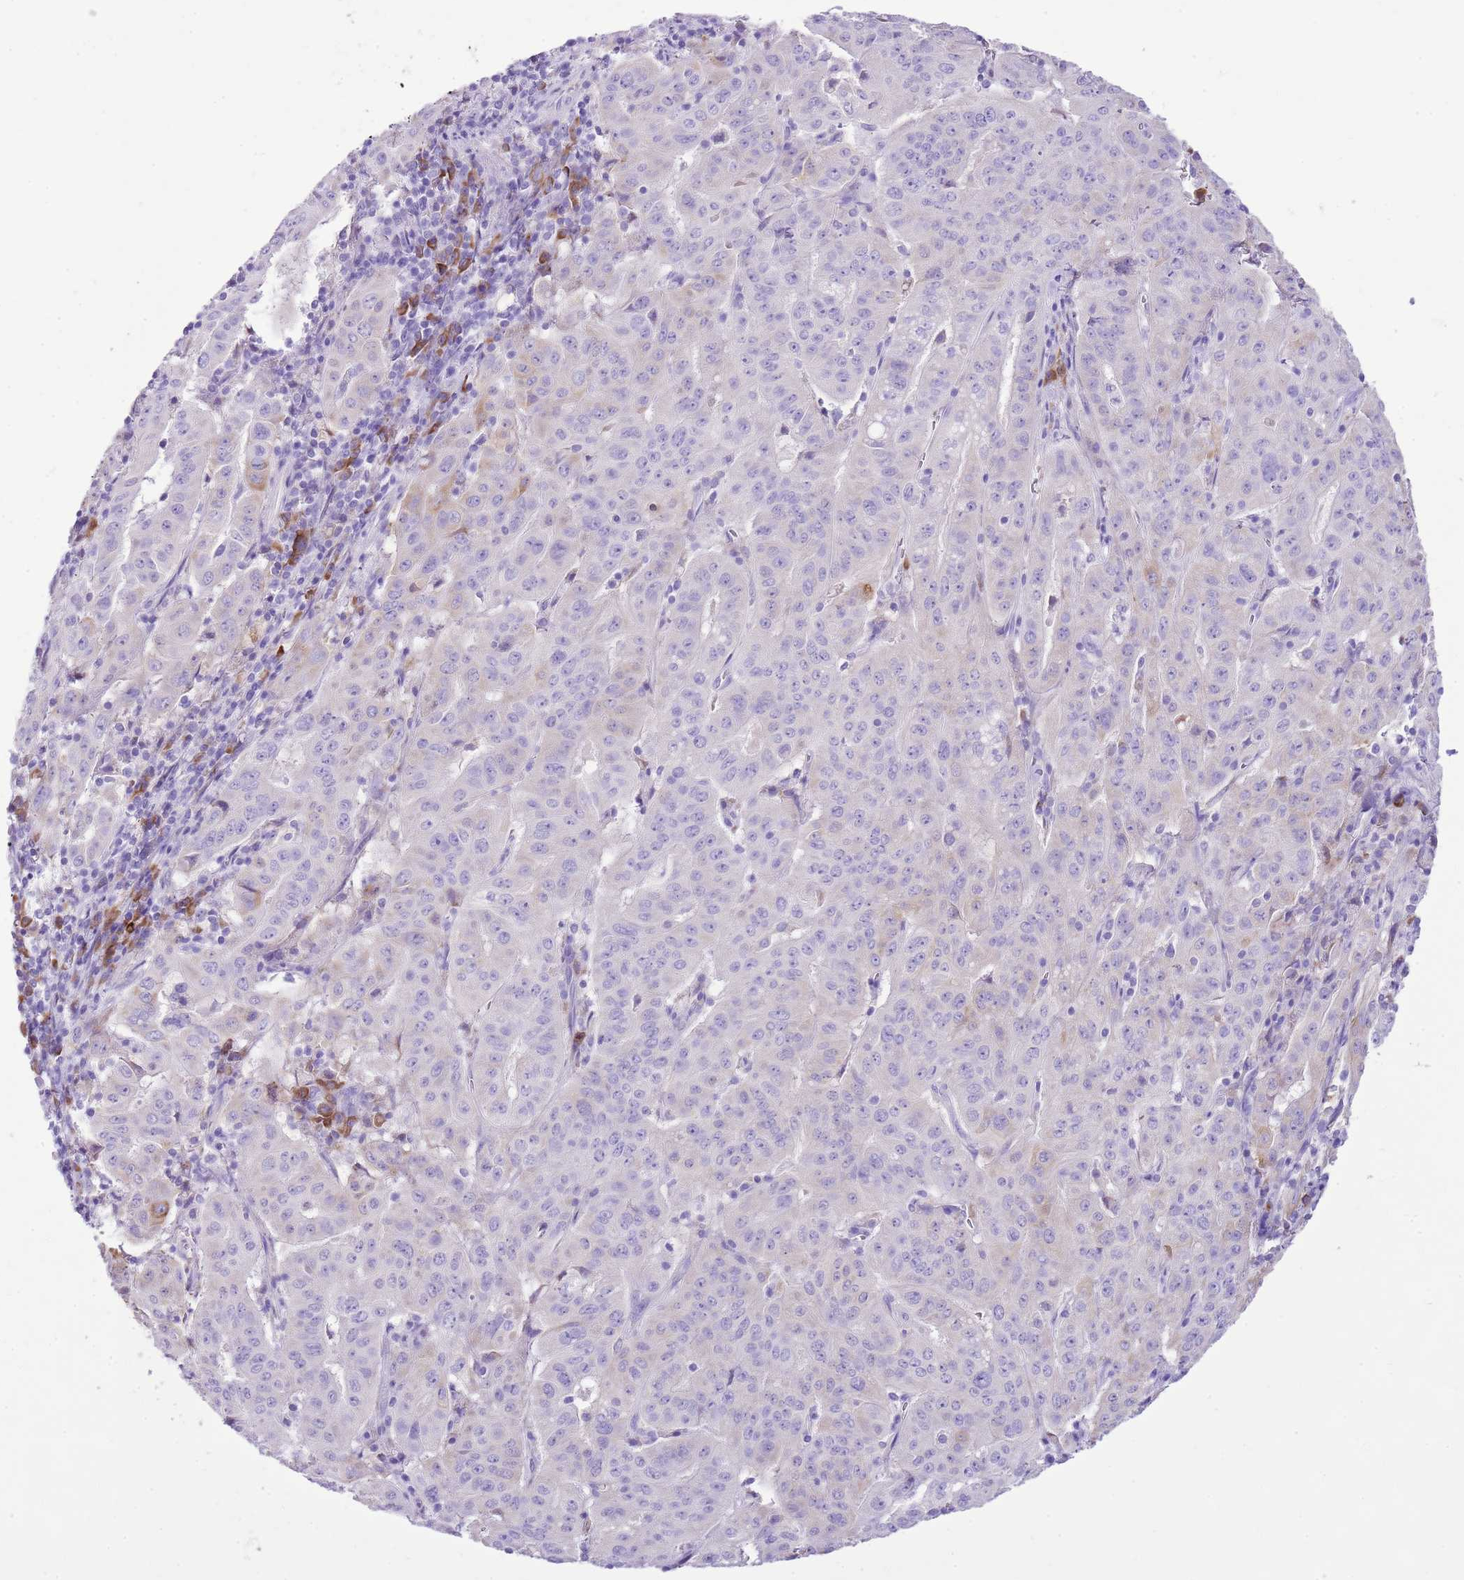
{"staining": {"intensity": "moderate", "quantity": "<25%", "location": "cytoplasmic/membranous"}, "tissue": "pancreatic cancer", "cell_type": "Tumor cells", "image_type": "cancer", "snomed": [{"axis": "morphology", "description": "Adenocarcinoma, NOS"}, {"axis": "topography", "description": "Pancreas"}], "caption": "A histopathology image of pancreatic cancer (adenocarcinoma) stained for a protein exhibits moderate cytoplasmic/membranous brown staining in tumor cells.", "gene": "AAR2", "patient": {"sex": "male", "age": 63}}